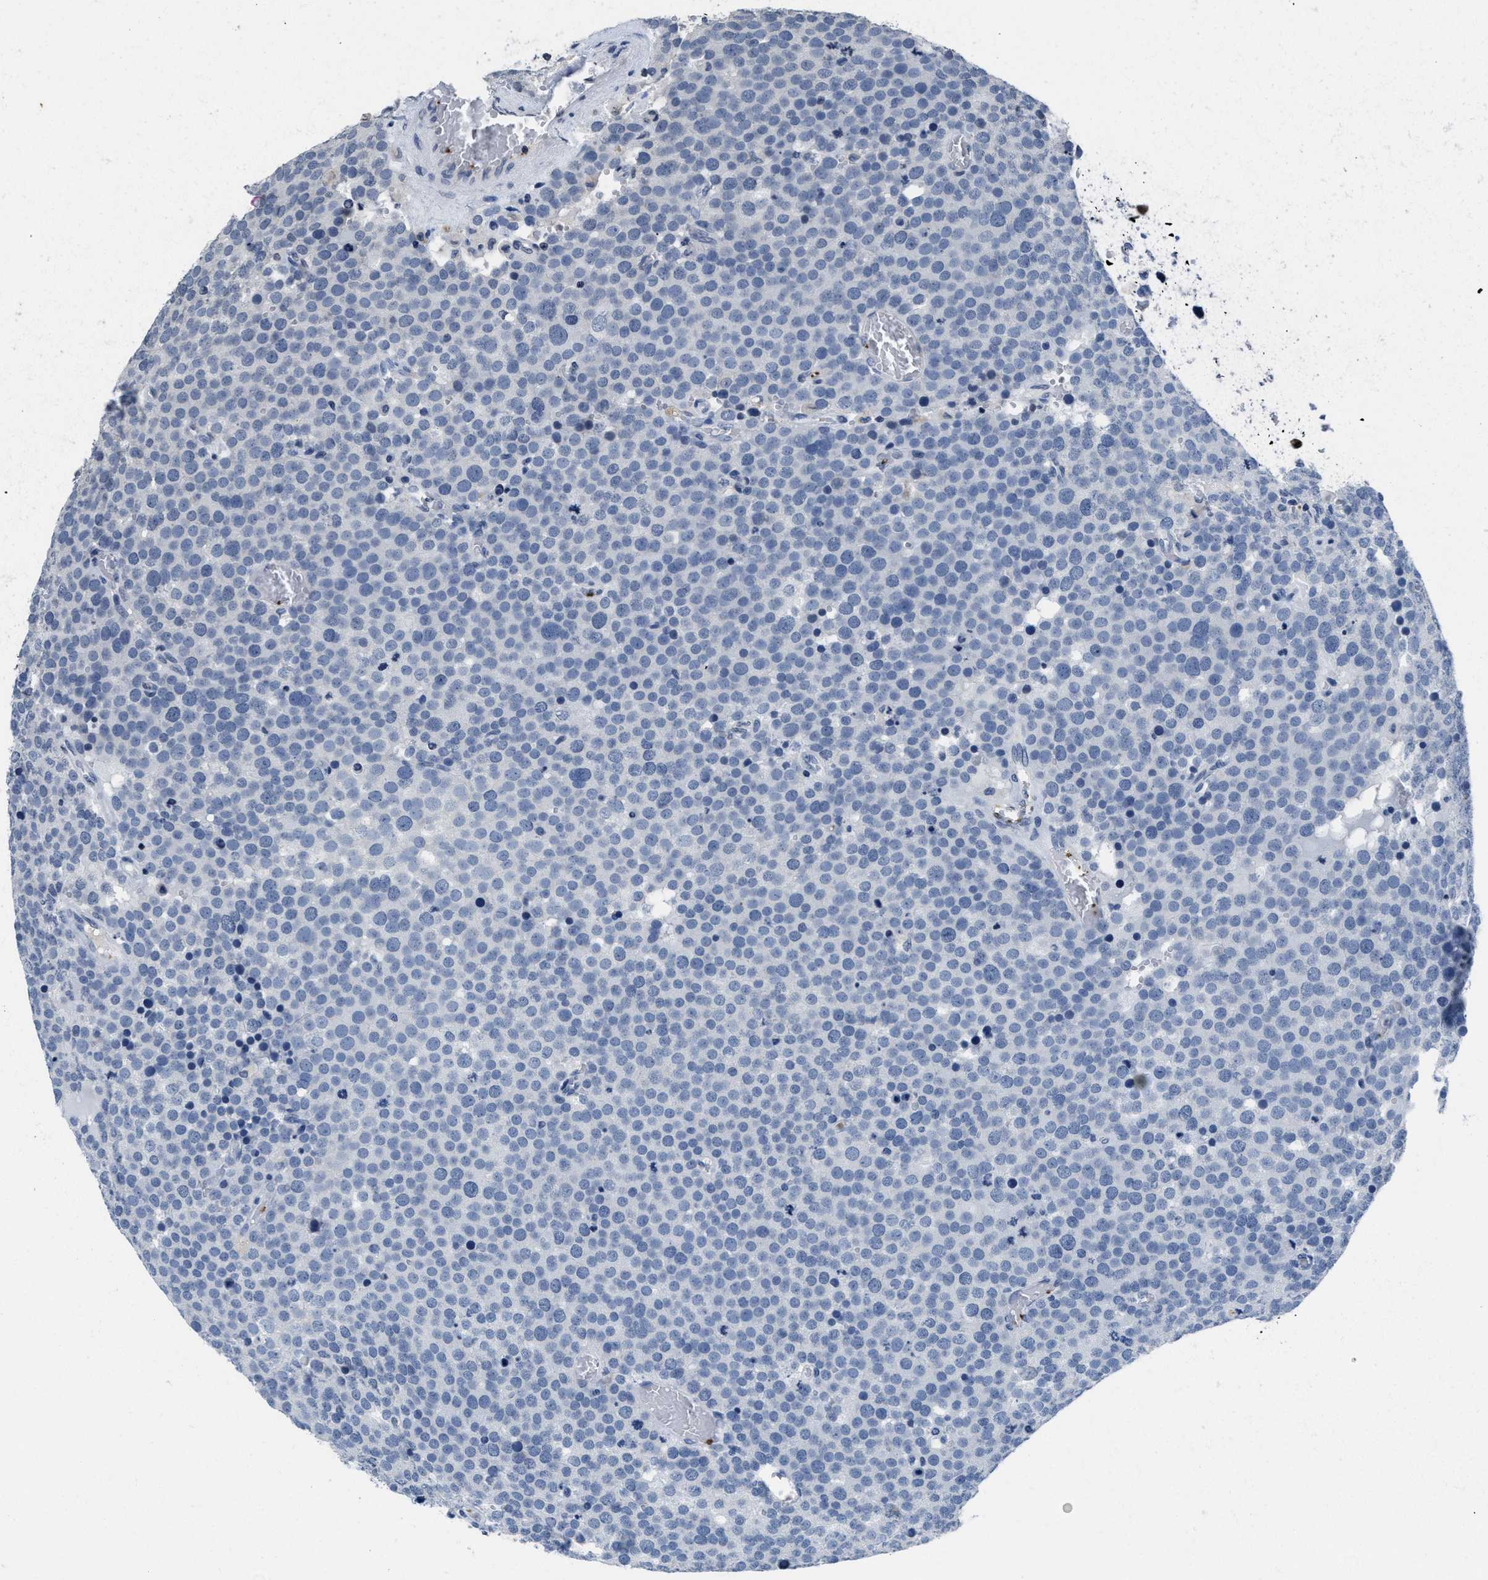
{"staining": {"intensity": "negative", "quantity": "none", "location": "none"}, "tissue": "testis cancer", "cell_type": "Tumor cells", "image_type": "cancer", "snomed": [{"axis": "morphology", "description": "Normal tissue, NOS"}, {"axis": "morphology", "description": "Seminoma, NOS"}, {"axis": "topography", "description": "Testis"}], "caption": "Tumor cells show no significant positivity in seminoma (testis).", "gene": "ITGA2B", "patient": {"sex": "male", "age": 71}}